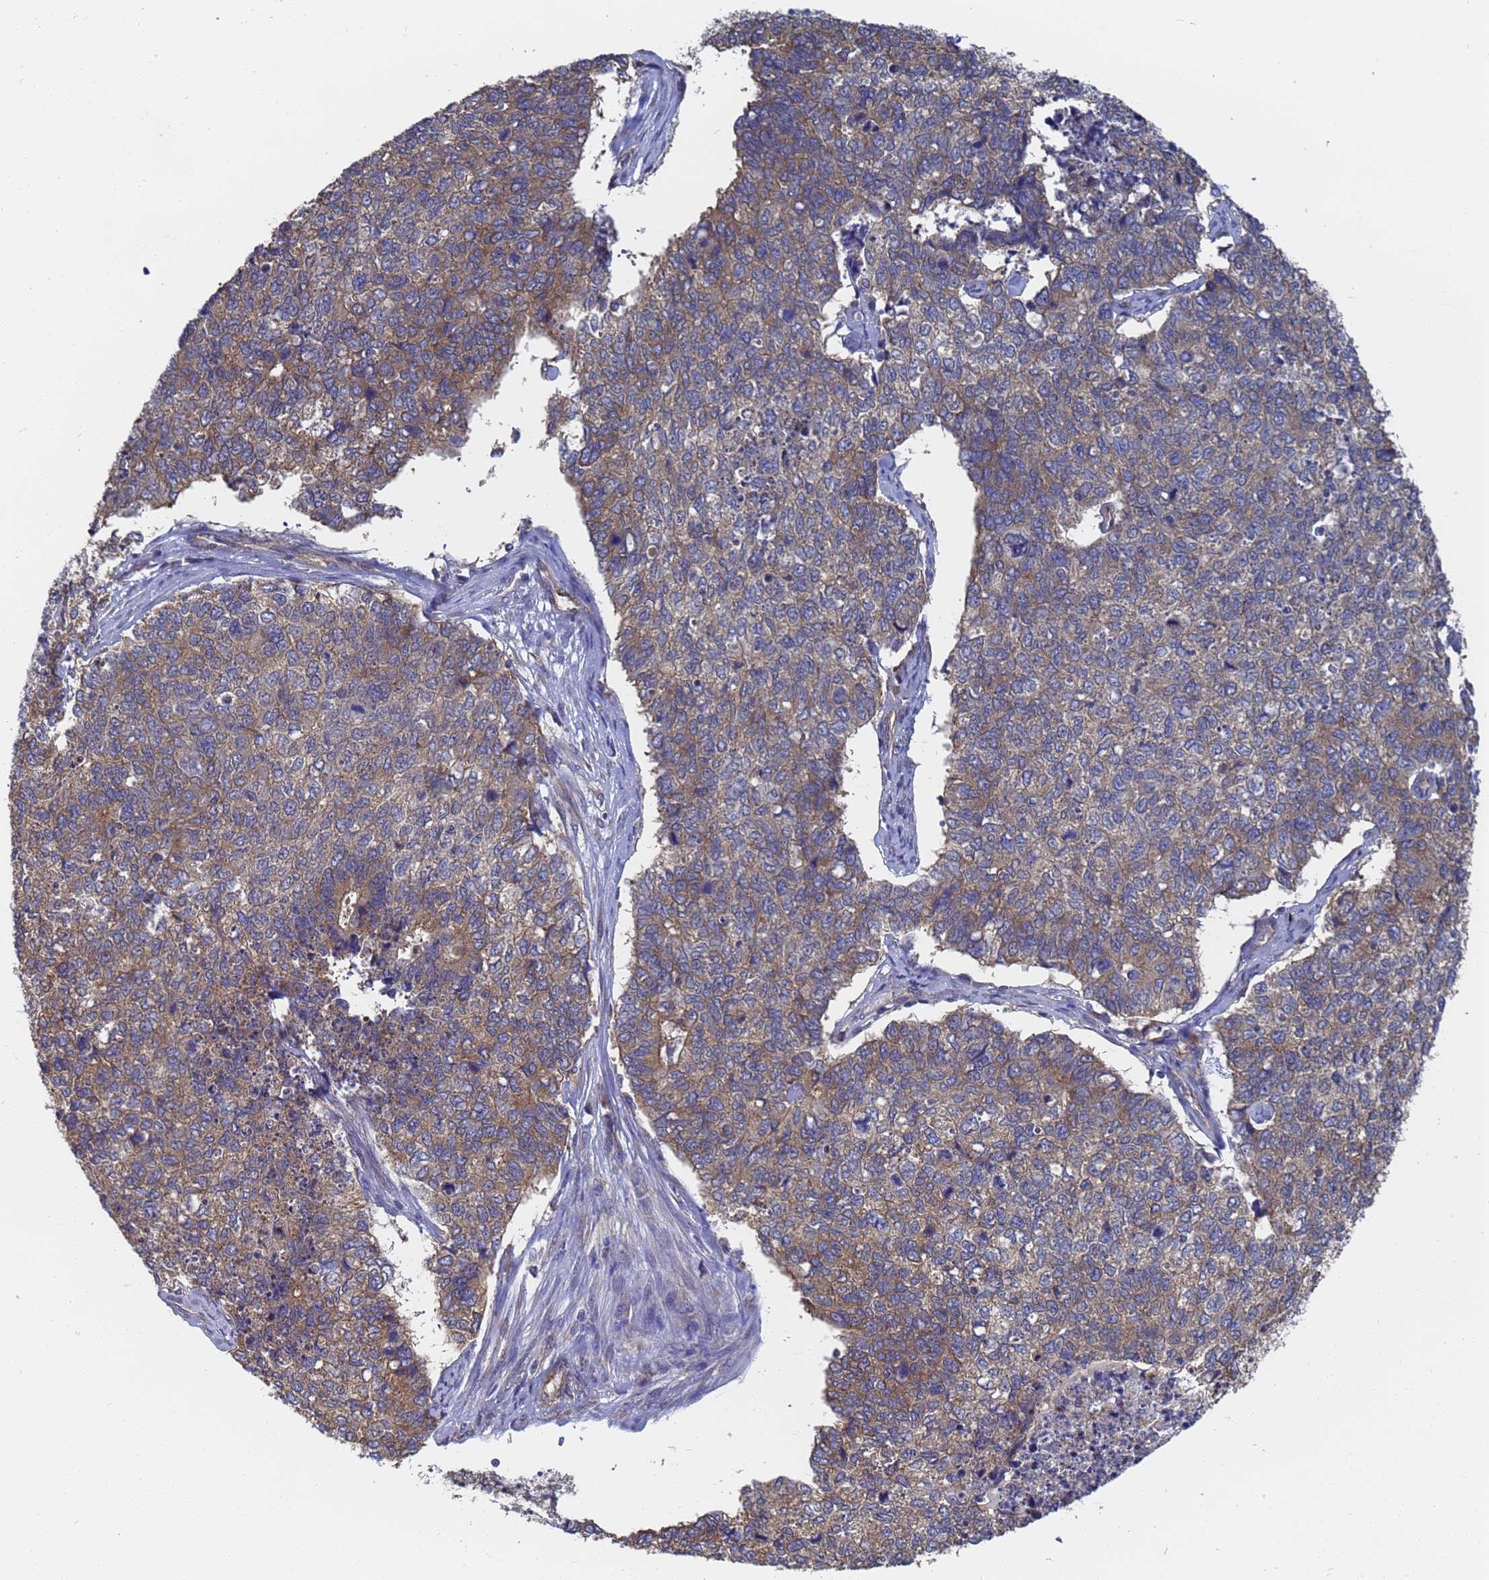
{"staining": {"intensity": "moderate", "quantity": "25%-75%", "location": "cytoplasmic/membranous"}, "tissue": "cervical cancer", "cell_type": "Tumor cells", "image_type": "cancer", "snomed": [{"axis": "morphology", "description": "Squamous cell carcinoma, NOS"}, {"axis": "topography", "description": "Cervix"}], "caption": "The image reveals immunohistochemical staining of cervical cancer. There is moderate cytoplasmic/membranous staining is seen in about 25%-75% of tumor cells. The staining was performed using DAB (3,3'-diaminobenzidine), with brown indicating positive protein expression. Nuclei are stained blue with hematoxylin.", "gene": "ALS2CL", "patient": {"sex": "female", "age": 63}}